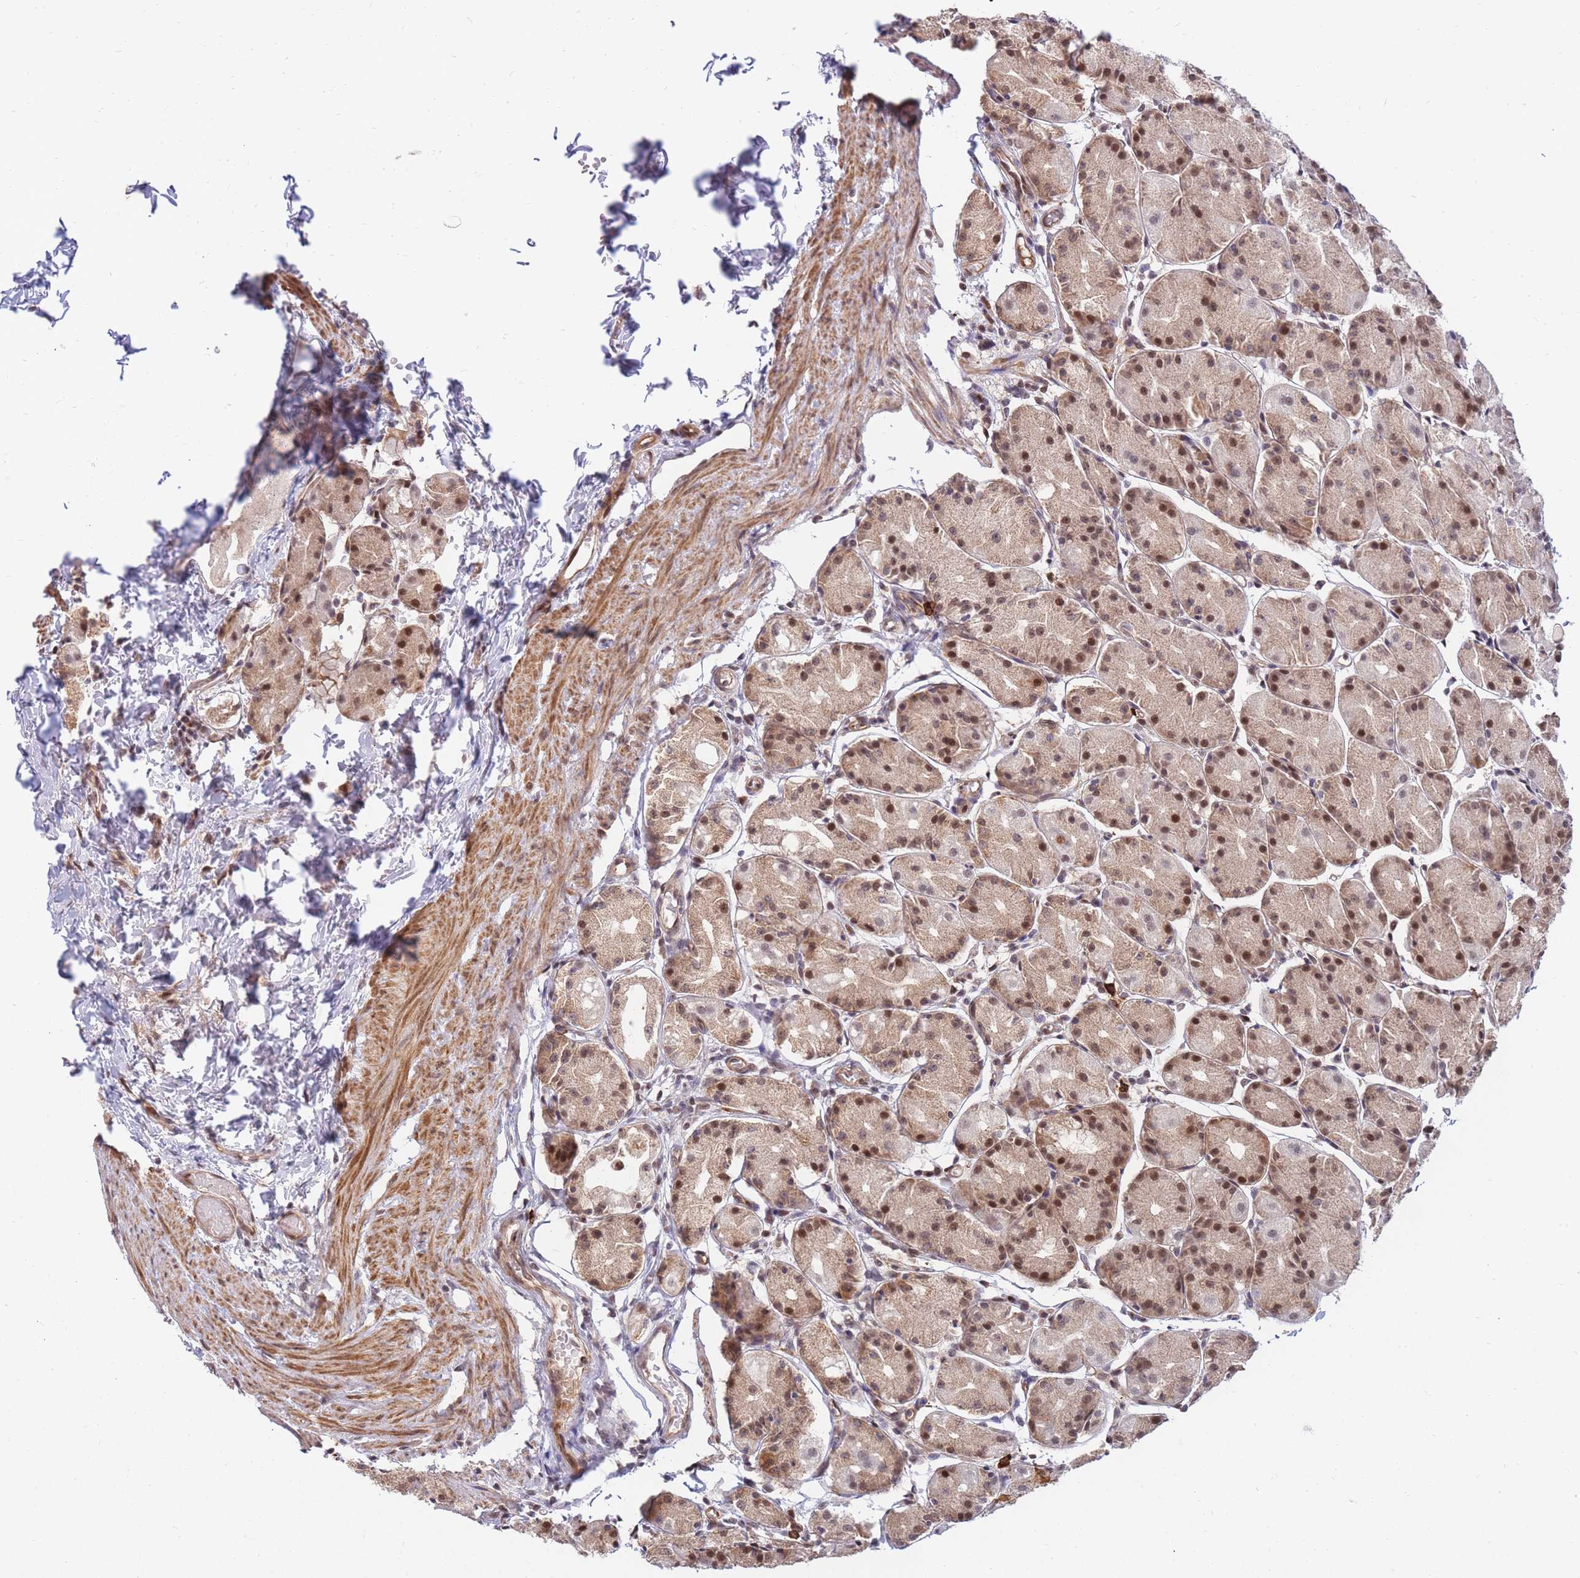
{"staining": {"intensity": "moderate", "quantity": ">75%", "location": "nuclear"}, "tissue": "stomach", "cell_type": "Glandular cells", "image_type": "normal", "snomed": [{"axis": "morphology", "description": "Normal tissue, NOS"}, {"axis": "topography", "description": "Stomach, upper"}], "caption": "This is a photomicrograph of IHC staining of normal stomach, which shows moderate expression in the nuclear of glandular cells.", "gene": "ERICH6B", "patient": {"sex": "male", "age": 47}}